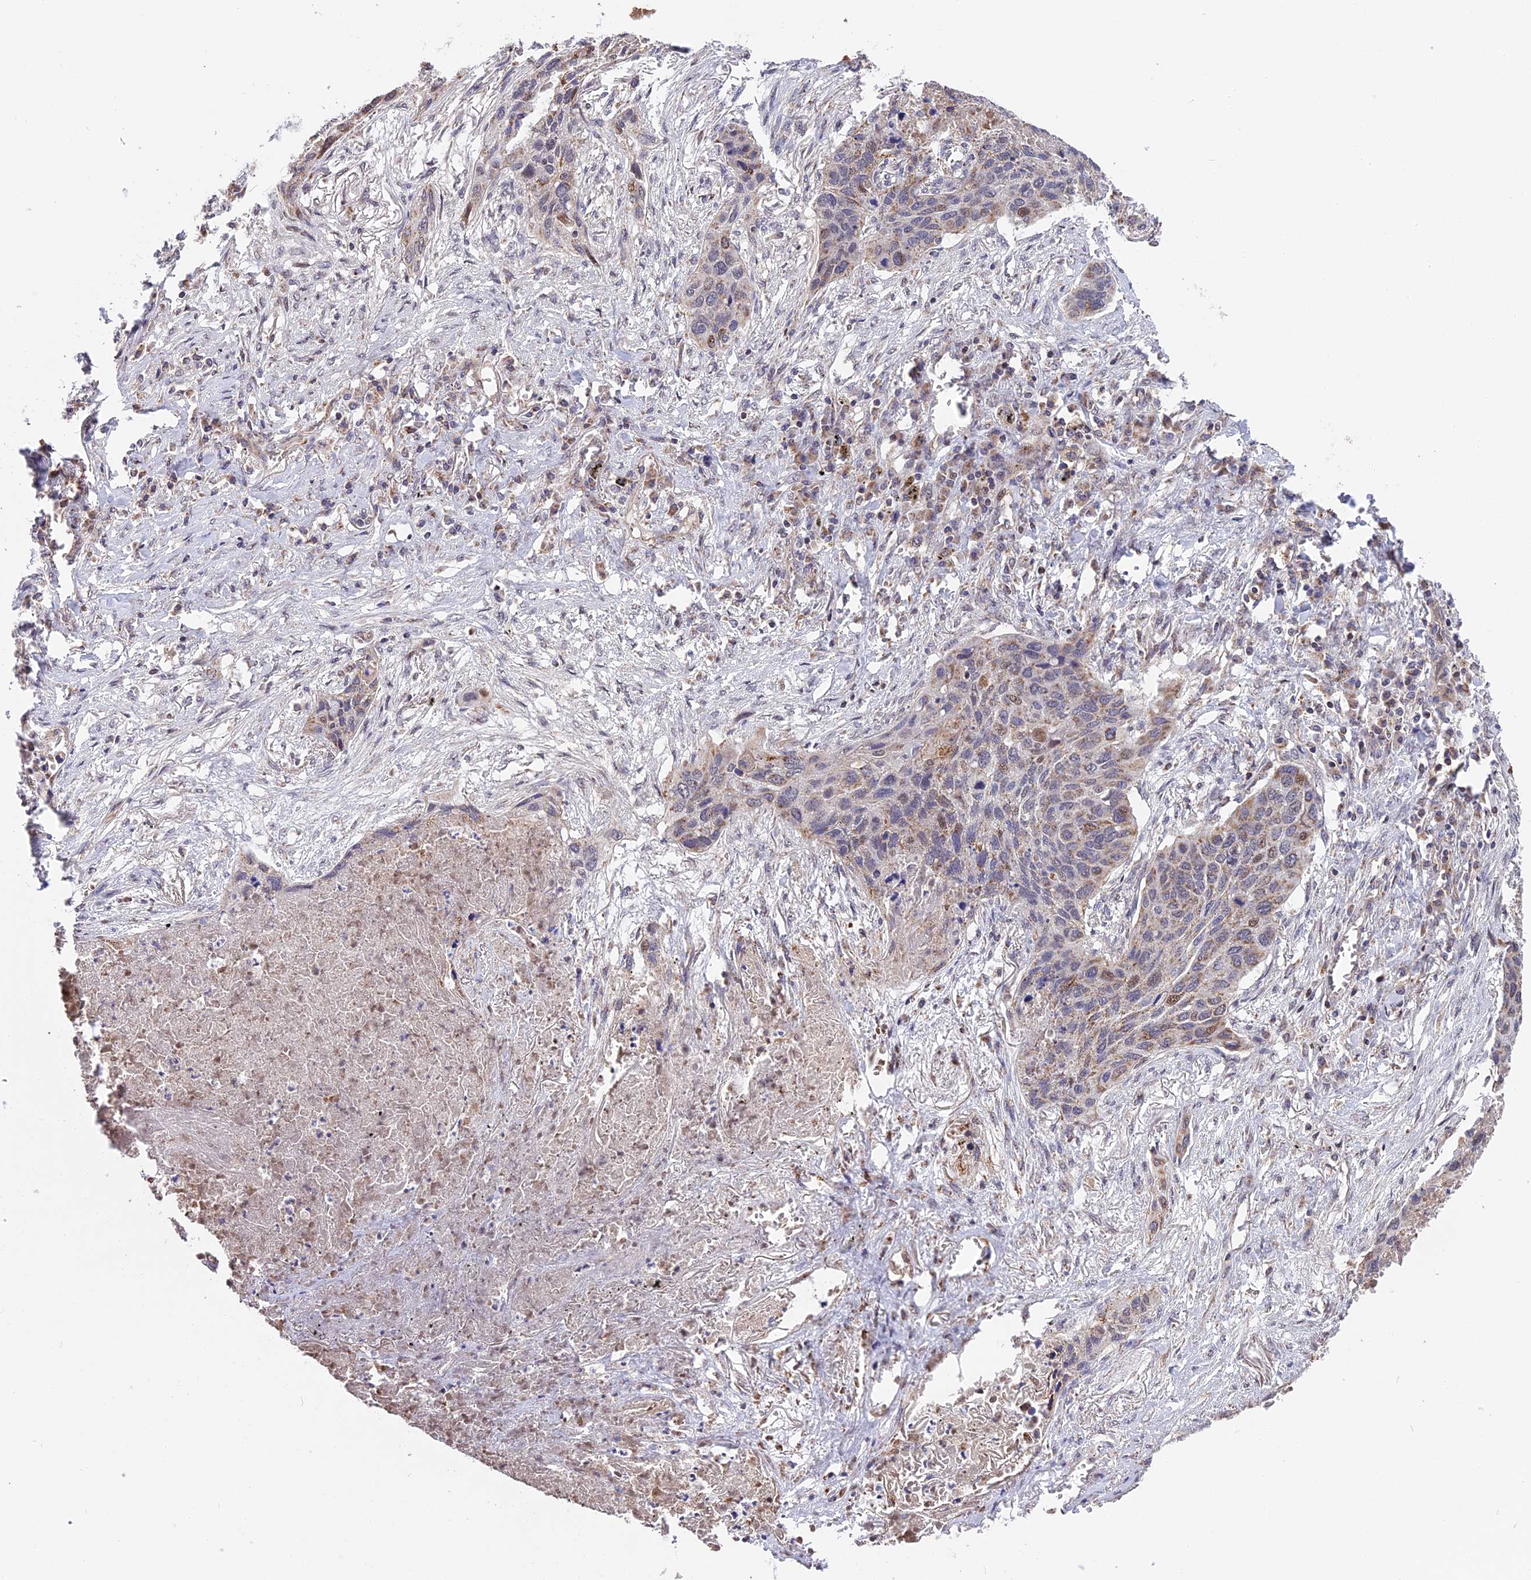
{"staining": {"intensity": "moderate", "quantity": "<25%", "location": "cytoplasmic/membranous,nuclear"}, "tissue": "lung cancer", "cell_type": "Tumor cells", "image_type": "cancer", "snomed": [{"axis": "morphology", "description": "Squamous cell carcinoma, NOS"}, {"axis": "topography", "description": "Lung"}], "caption": "Lung cancer tissue reveals moderate cytoplasmic/membranous and nuclear staining in approximately <25% of tumor cells, visualized by immunohistochemistry.", "gene": "RERGL", "patient": {"sex": "female", "age": 63}}